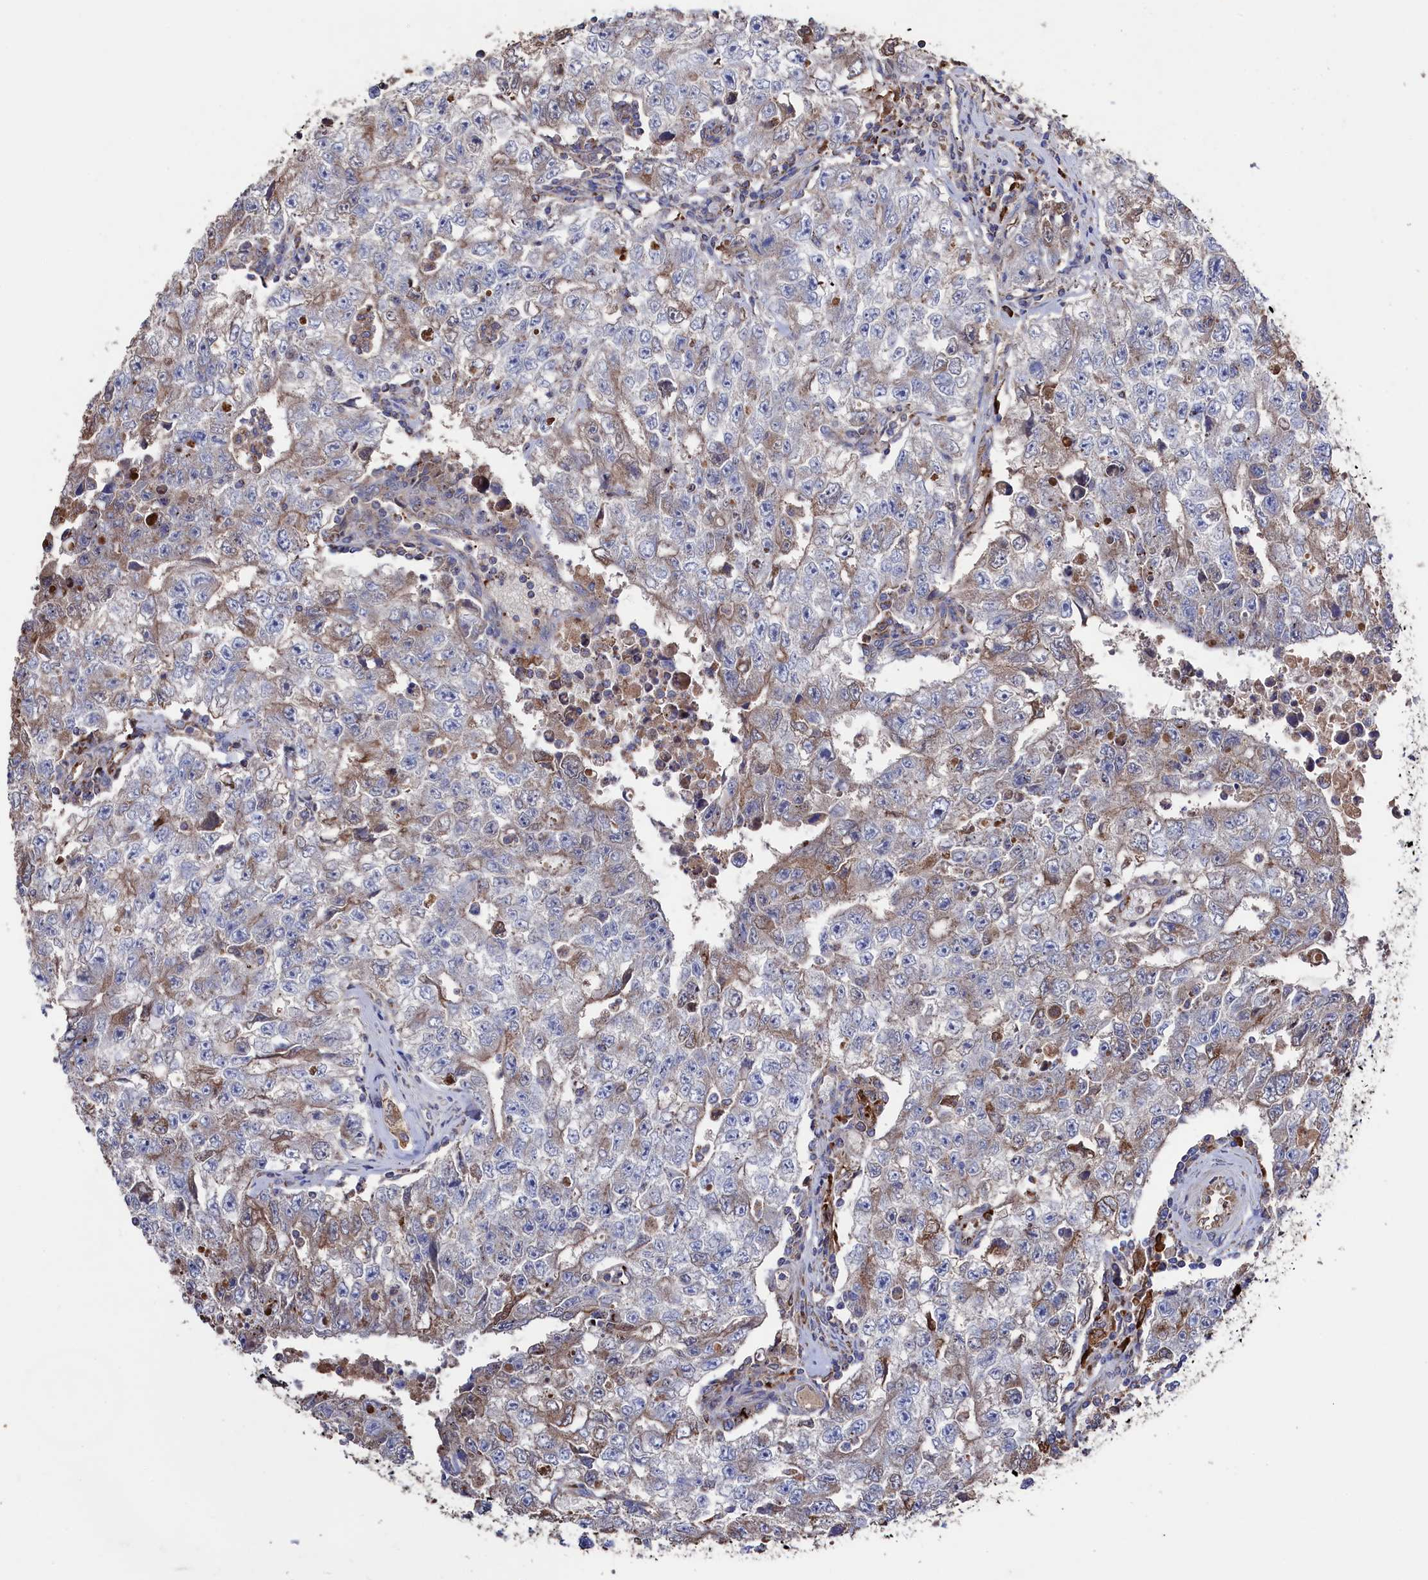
{"staining": {"intensity": "negative", "quantity": "none", "location": "none"}, "tissue": "testis cancer", "cell_type": "Tumor cells", "image_type": "cancer", "snomed": [{"axis": "morphology", "description": "Carcinoma, Embryonal, NOS"}, {"axis": "topography", "description": "Testis"}], "caption": "This is an IHC image of human embryonal carcinoma (testis). There is no expression in tumor cells.", "gene": "TK2", "patient": {"sex": "male", "age": 17}}